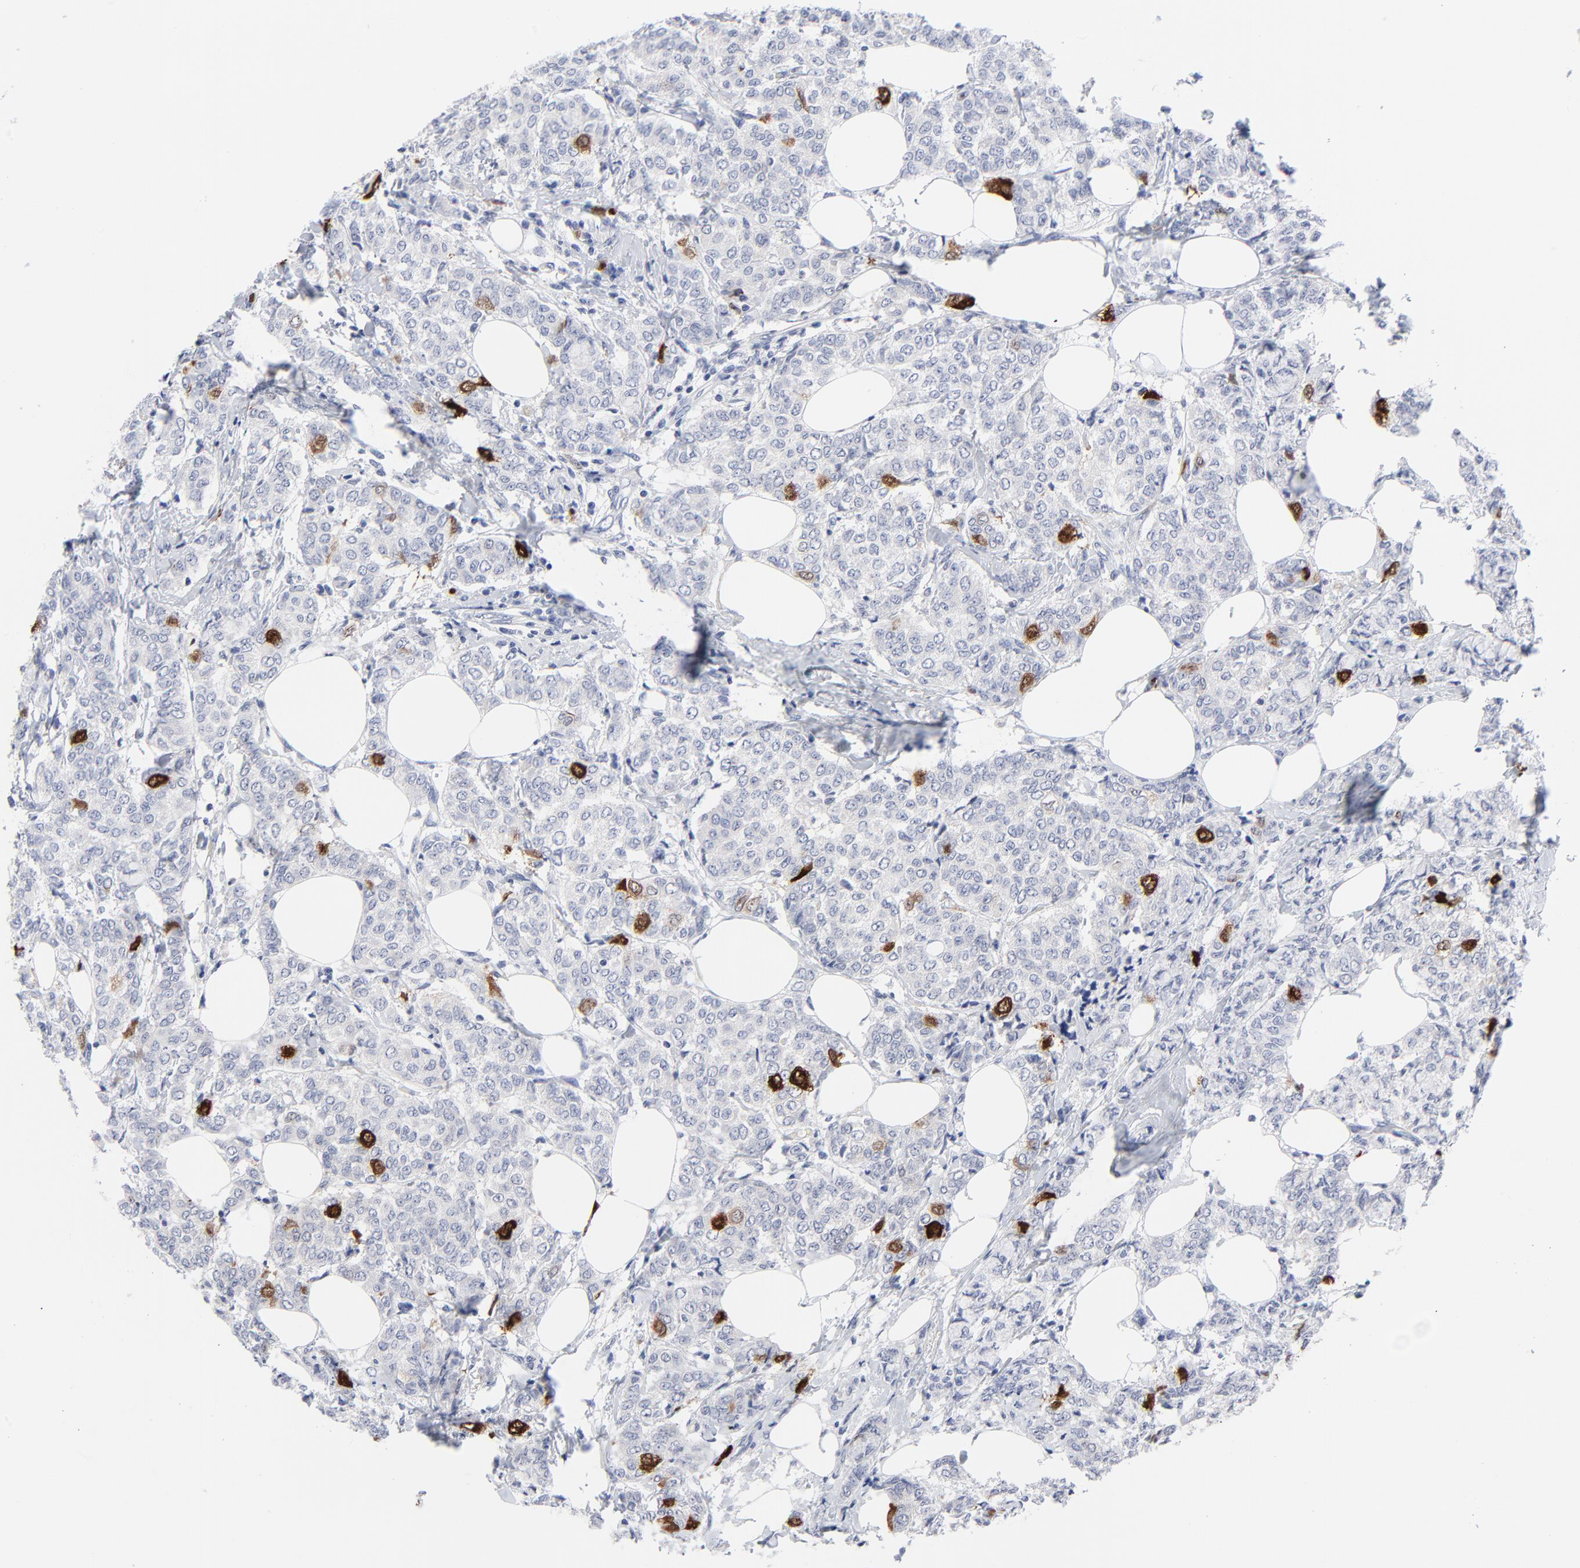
{"staining": {"intensity": "strong", "quantity": "<25%", "location": "cytoplasmic/membranous,nuclear"}, "tissue": "breast cancer", "cell_type": "Tumor cells", "image_type": "cancer", "snomed": [{"axis": "morphology", "description": "Lobular carcinoma"}, {"axis": "topography", "description": "Breast"}], "caption": "Tumor cells display medium levels of strong cytoplasmic/membranous and nuclear expression in about <25% of cells in breast lobular carcinoma.", "gene": "CDK1", "patient": {"sex": "female", "age": 60}}